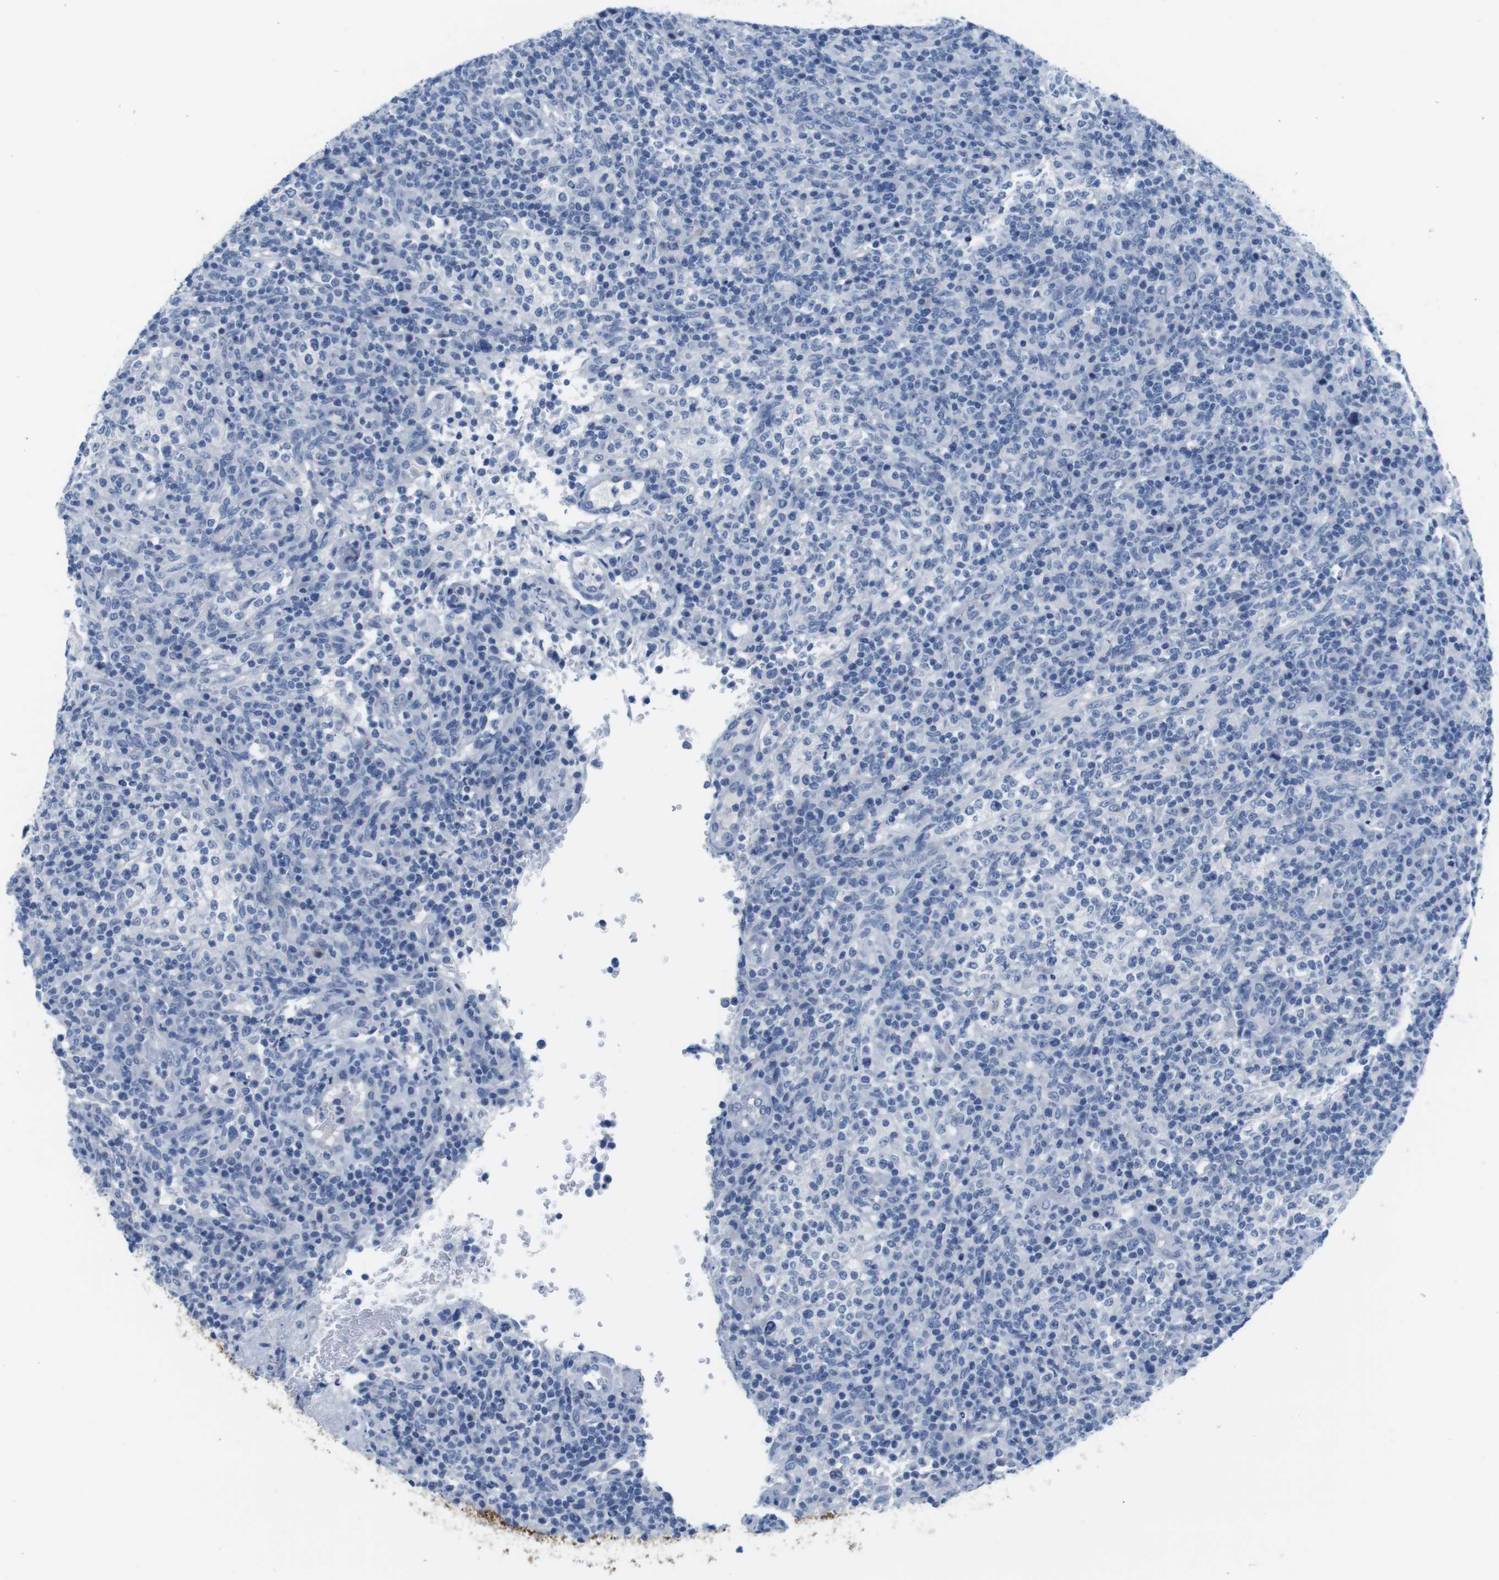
{"staining": {"intensity": "negative", "quantity": "none", "location": "none"}, "tissue": "lymphoma", "cell_type": "Tumor cells", "image_type": "cancer", "snomed": [{"axis": "morphology", "description": "Malignant lymphoma, non-Hodgkin's type, High grade"}, {"axis": "topography", "description": "Lymph node"}], "caption": "Malignant lymphoma, non-Hodgkin's type (high-grade) was stained to show a protein in brown. There is no significant staining in tumor cells.", "gene": "MAP6", "patient": {"sex": "female", "age": 76}}